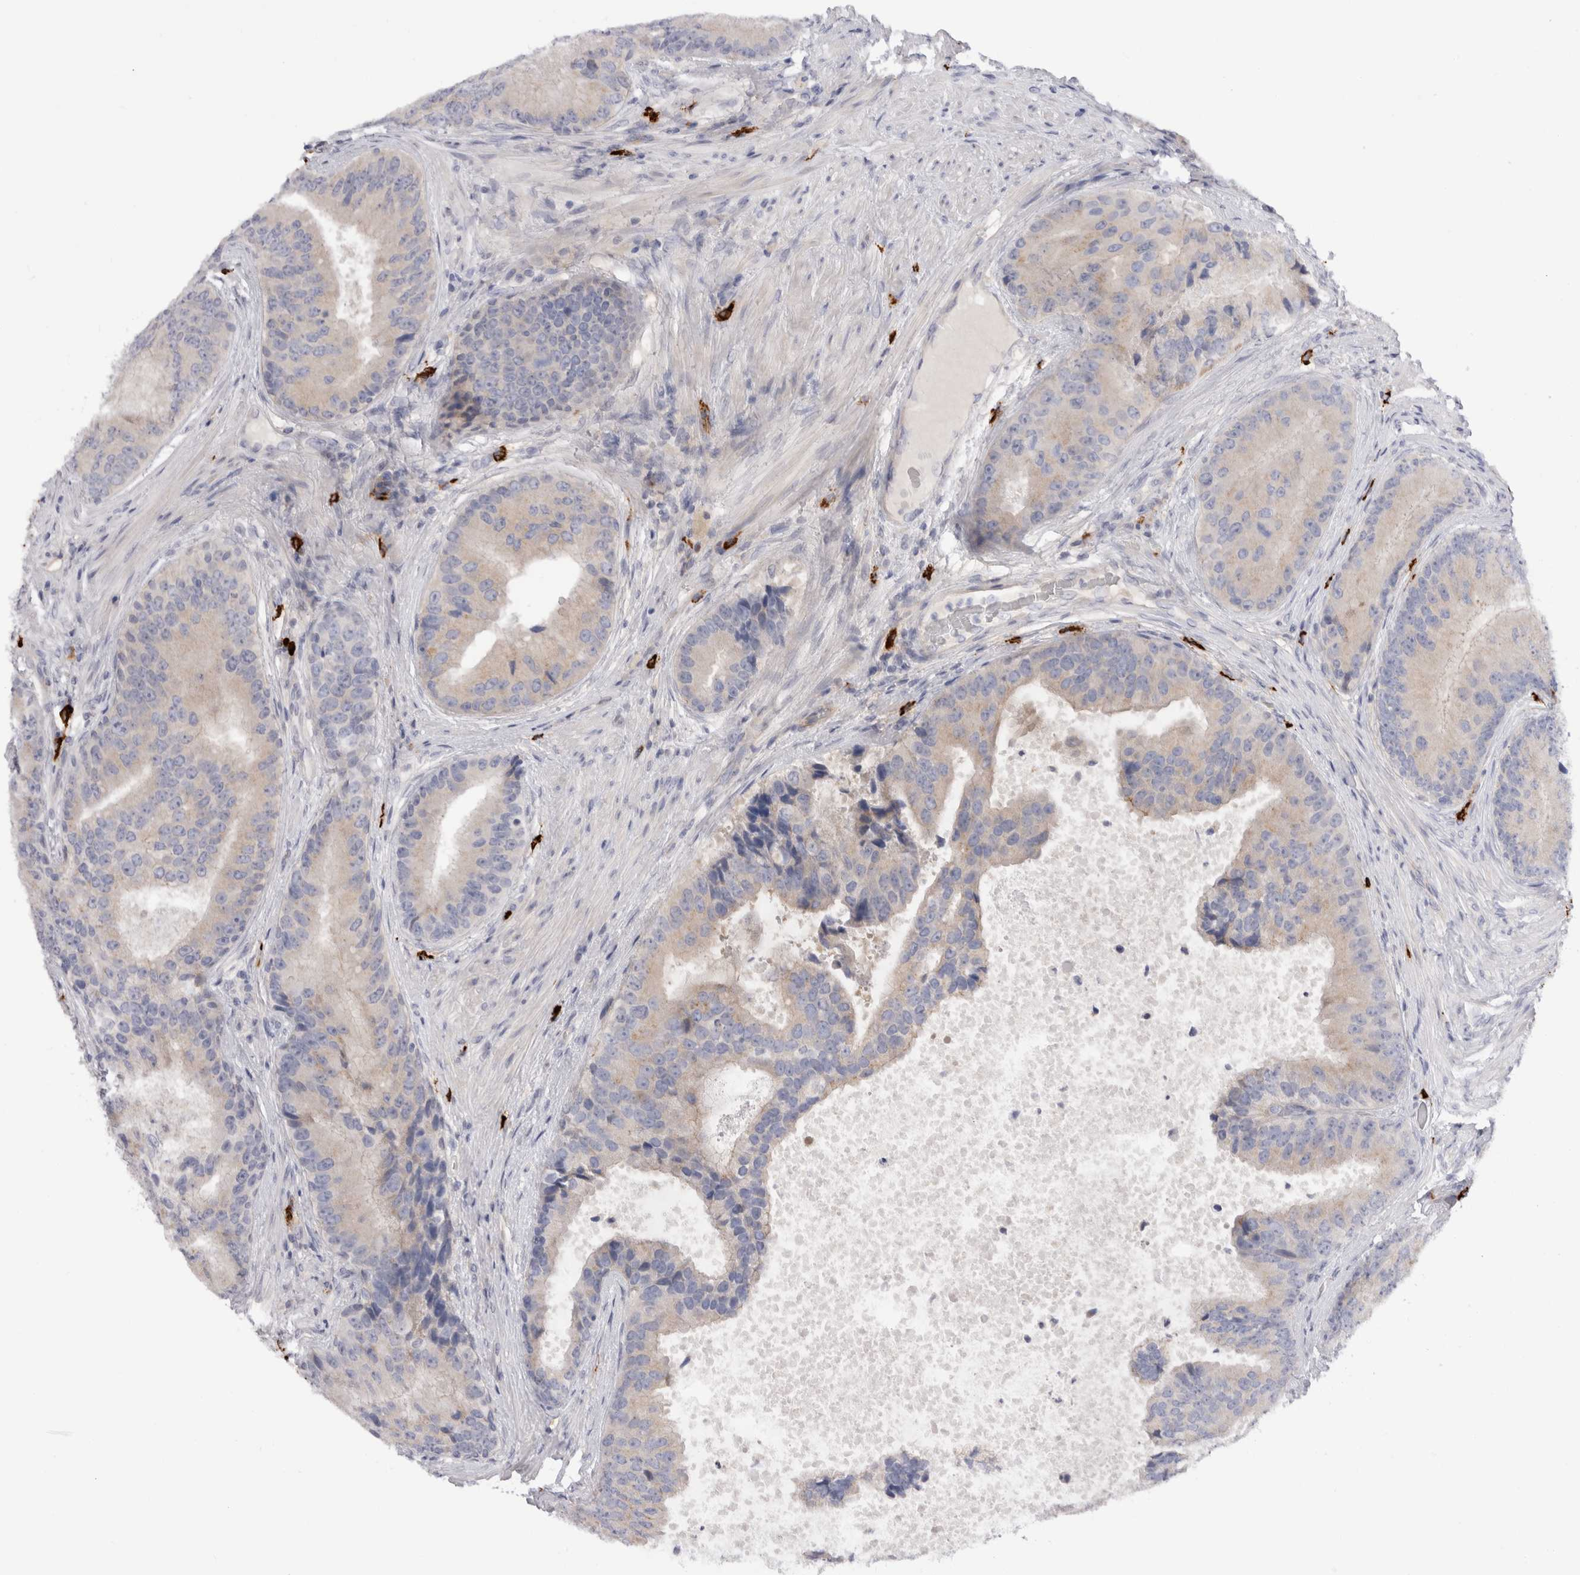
{"staining": {"intensity": "weak", "quantity": "25%-75%", "location": "cytoplasmic/membranous"}, "tissue": "prostate cancer", "cell_type": "Tumor cells", "image_type": "cancer", "snomed": [{"axis": "morphology", "description": "Adenocarcinoma, High grade"}, {"axis": "topography", "description": "Prostate"}], "caption": "Approximately 25%-75% of tumor cells in adenocarcinoma (high-grade) (prostate) exhibit weak cytoplasmic/membranous protein positivity as visualized by brown immunohistochemical staining.", "gene": "SPINK2", "patient": {"sex": "male", "age": 70}}